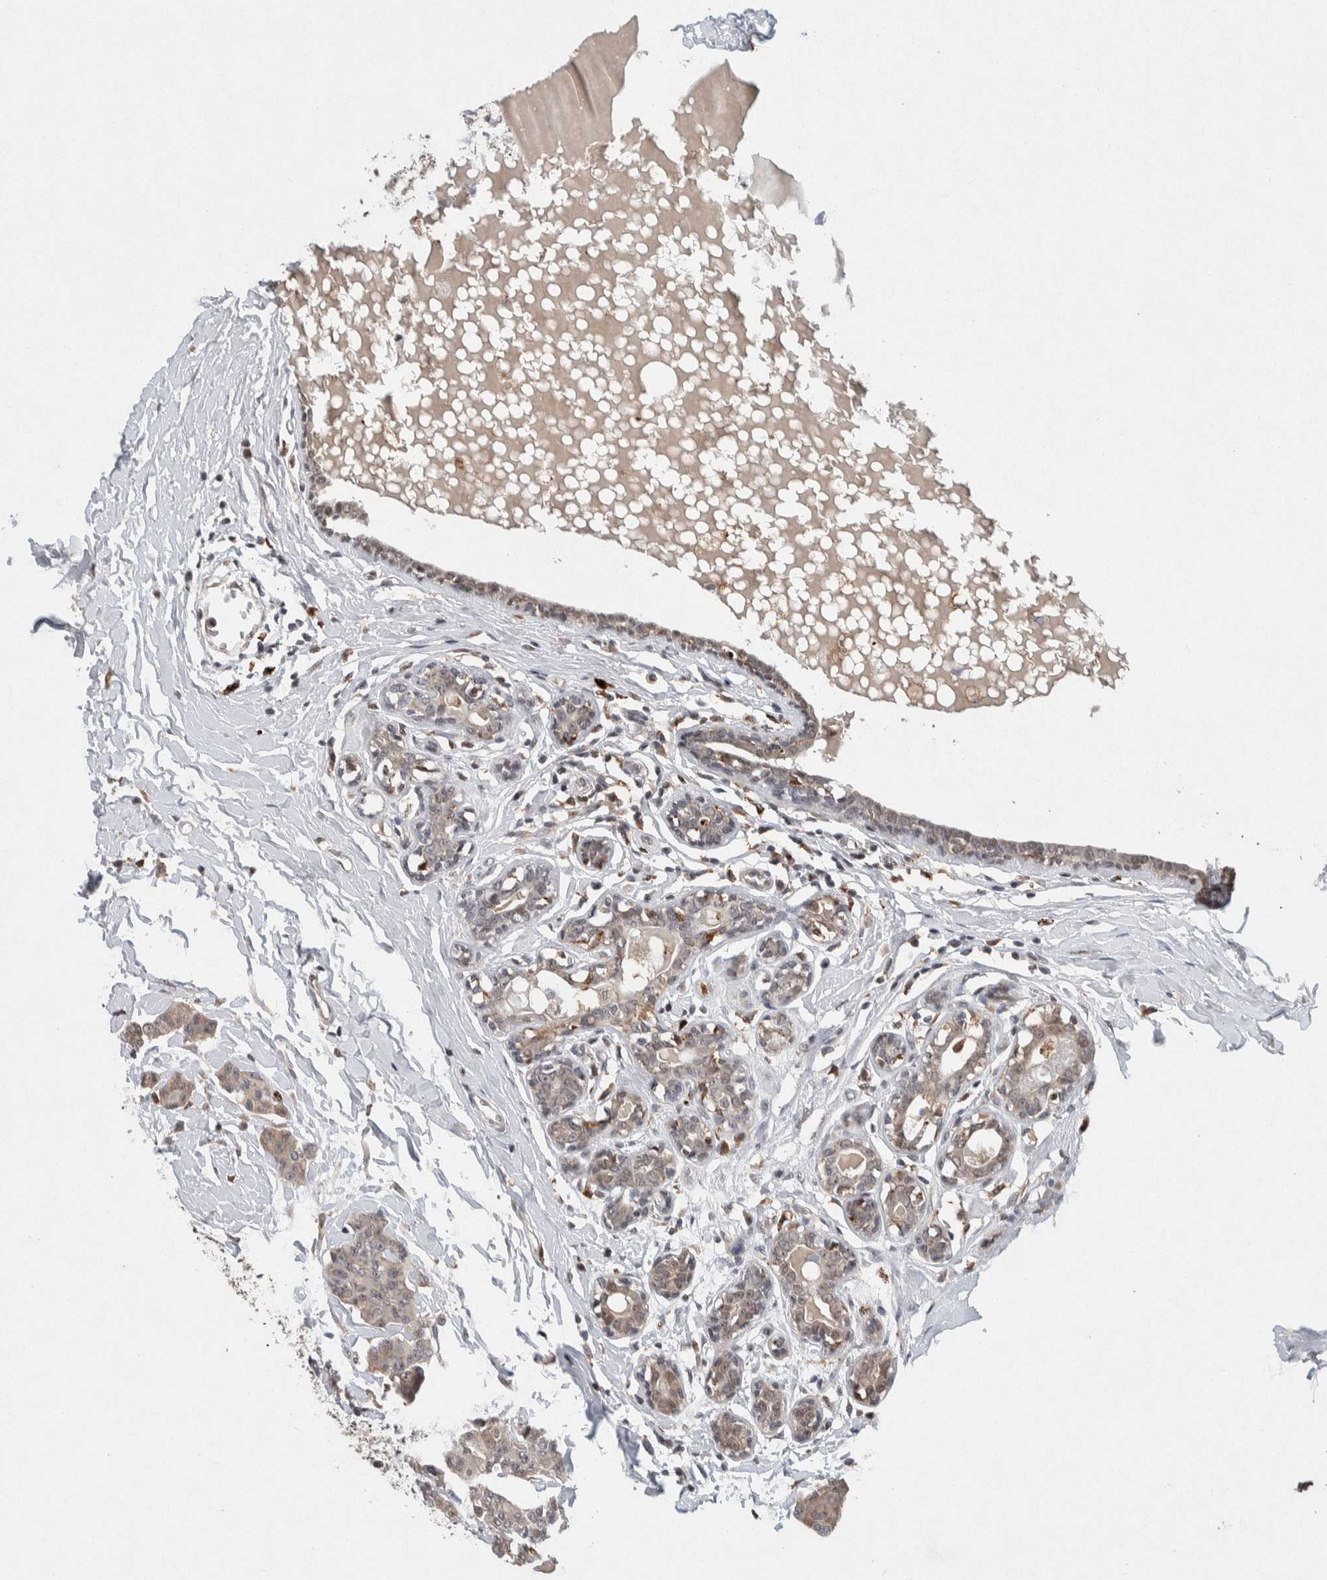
{"staining": {"intensity": "weak", "quantity": ">75%", "location": "cytoplasmic/membranous"}, "tissue": "breast cancer", "cell_type": "Tumor cells", "image_type": "cancer", "snomed": [{"axis": "morphology", "description": "Normal tissue, NOS"}, {"axis": "morphology", "description": "Duct carcinoma"}, {"axis": "topography", "description": "Breast"}], "caption": "Immunohistochemical staining of human breast cancer (infiltrating ductal carcinoma) displays weak cytoplasmic/membranous protein positivity in approximately >75% of tumor cells.", "gene": "KCNK1", "patient": {"sex": "female", "age": 40}}